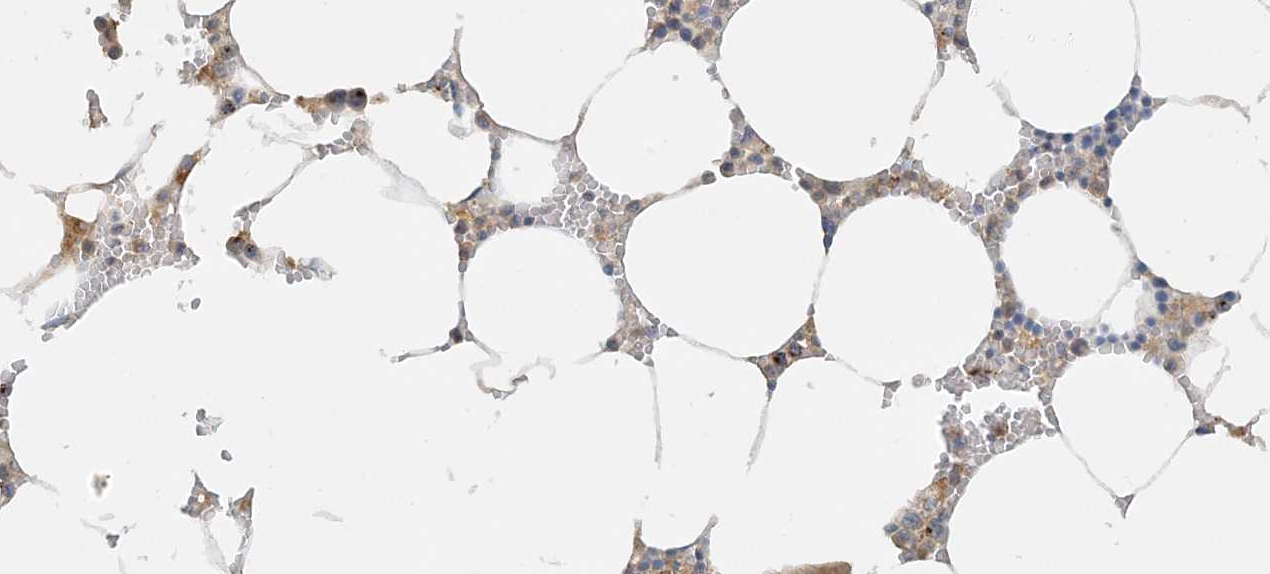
{"staining": {"intensity": "moderate", "quantity": "<25%", "location": "cytoplasmic/membranous"}, "tissue": "bone marrow", "cell_type": "Hematopoietic cells", "image_type": "normal", "snomed": [{"axis": "morphology", "description": "Normal tissue, NOS"}, {"axis": "topography", "description": "Bone marrow"}], "caption": "Protein expression analysis of unremarkable bone marrow displays moderate cytoplasmic/membranous positivity in about <25% of hematopoietic cells. Ihc stains the protein in brown and the nuclei are stained blue.", "gene": "SPPL2A", "patient": {"sex": "male", "age": 70}}